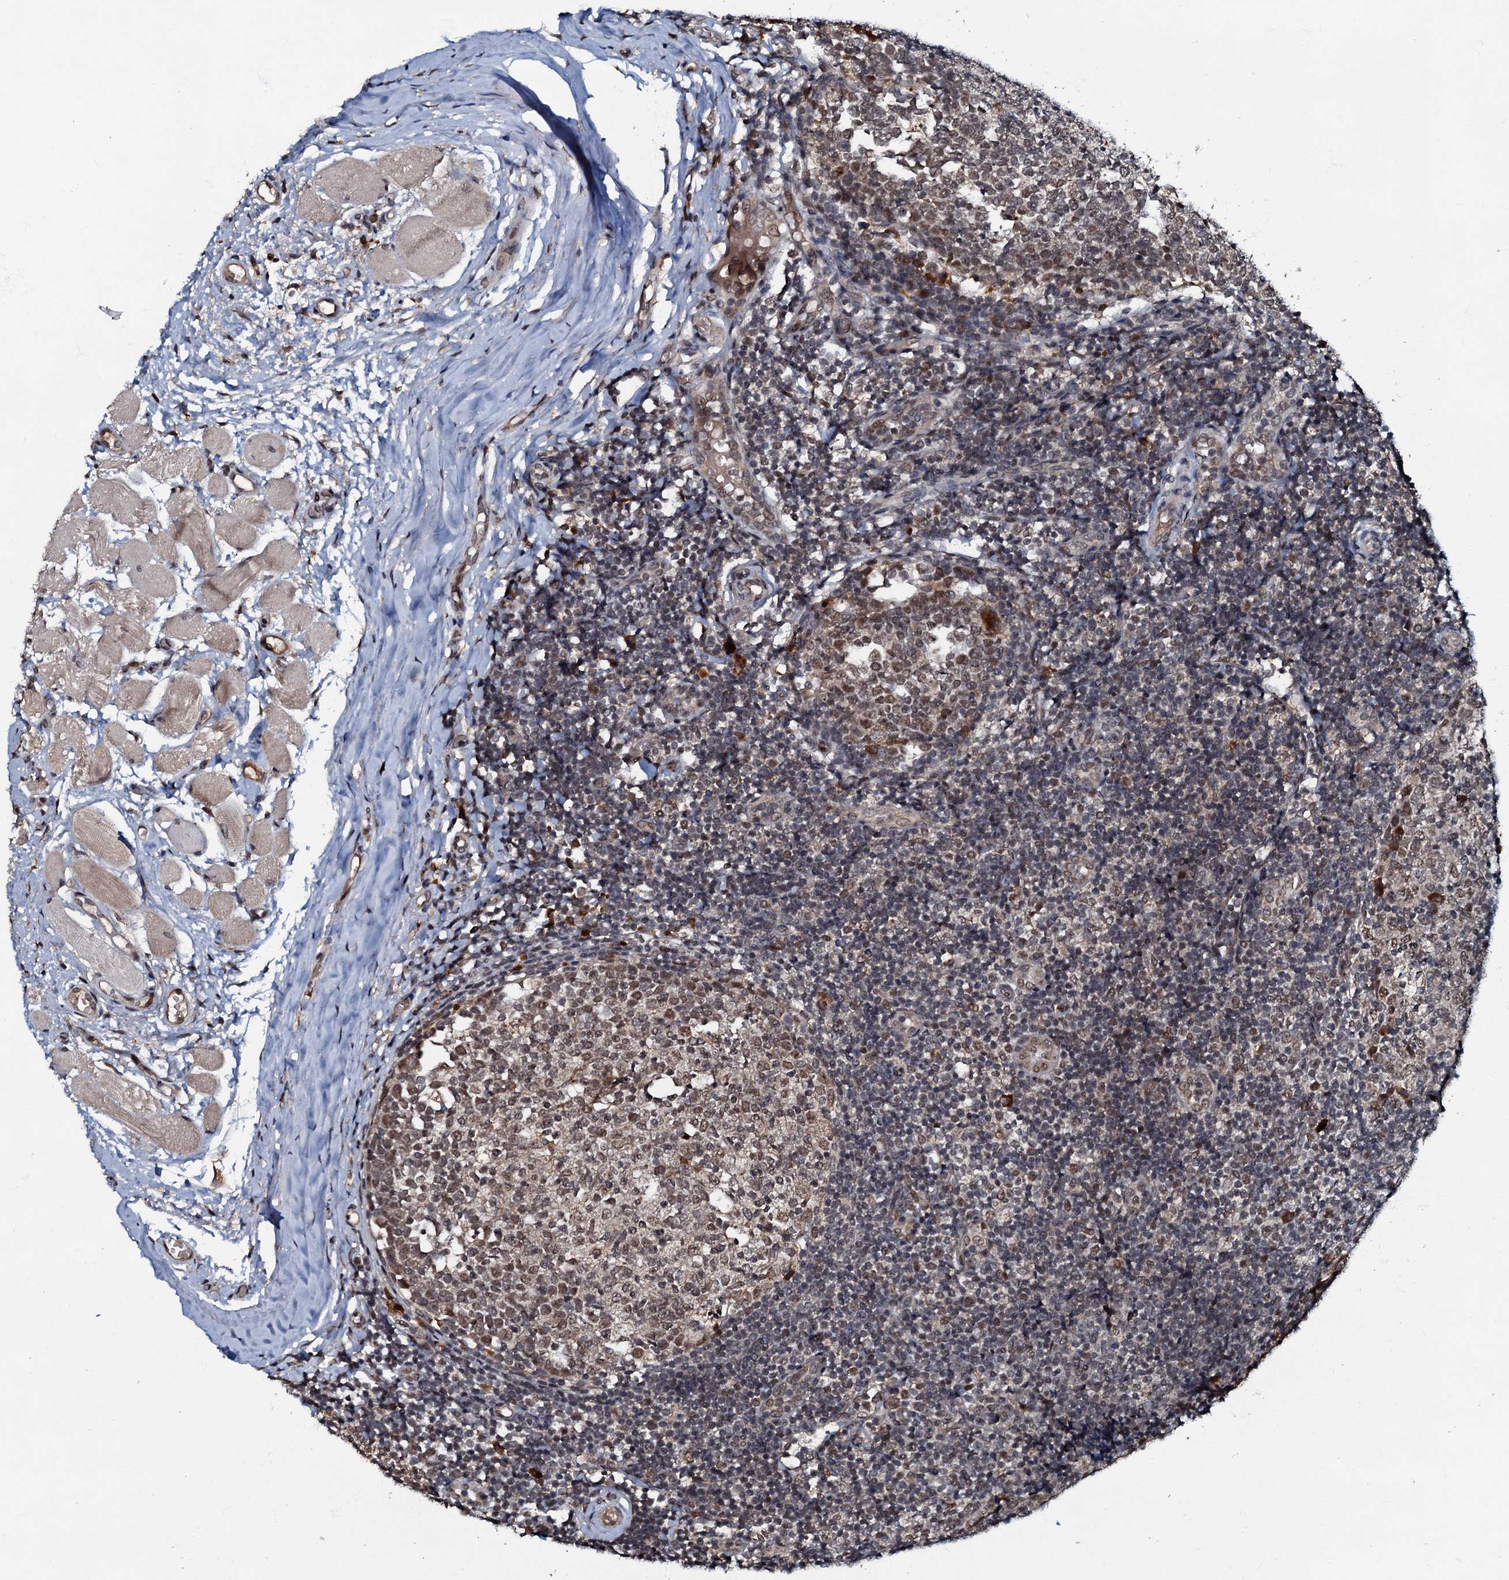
{"staining": {"intensity": "moderate", "quantity": ">75%", "location": "nuclear"}, "tissue": "tonsil", "cell_type": "Germinal center cells", "image_type": "normal", "snomed": [{"axis": "morphology", "description": "Normal tissue, NOS"}, {"axis": "topography", "description": "Tonsil"}], "caption": "Germinal center cells reveal medium levels of moderate nuclear positivity in about >75% of cells in unremarkable human tonsil. (DAB (3,3'-diaminobenzidine) = brown stain, brightfield microscopy at high magnification).", "gene": "C18orf32", "patient": {"sex": "female", "age": 19}}